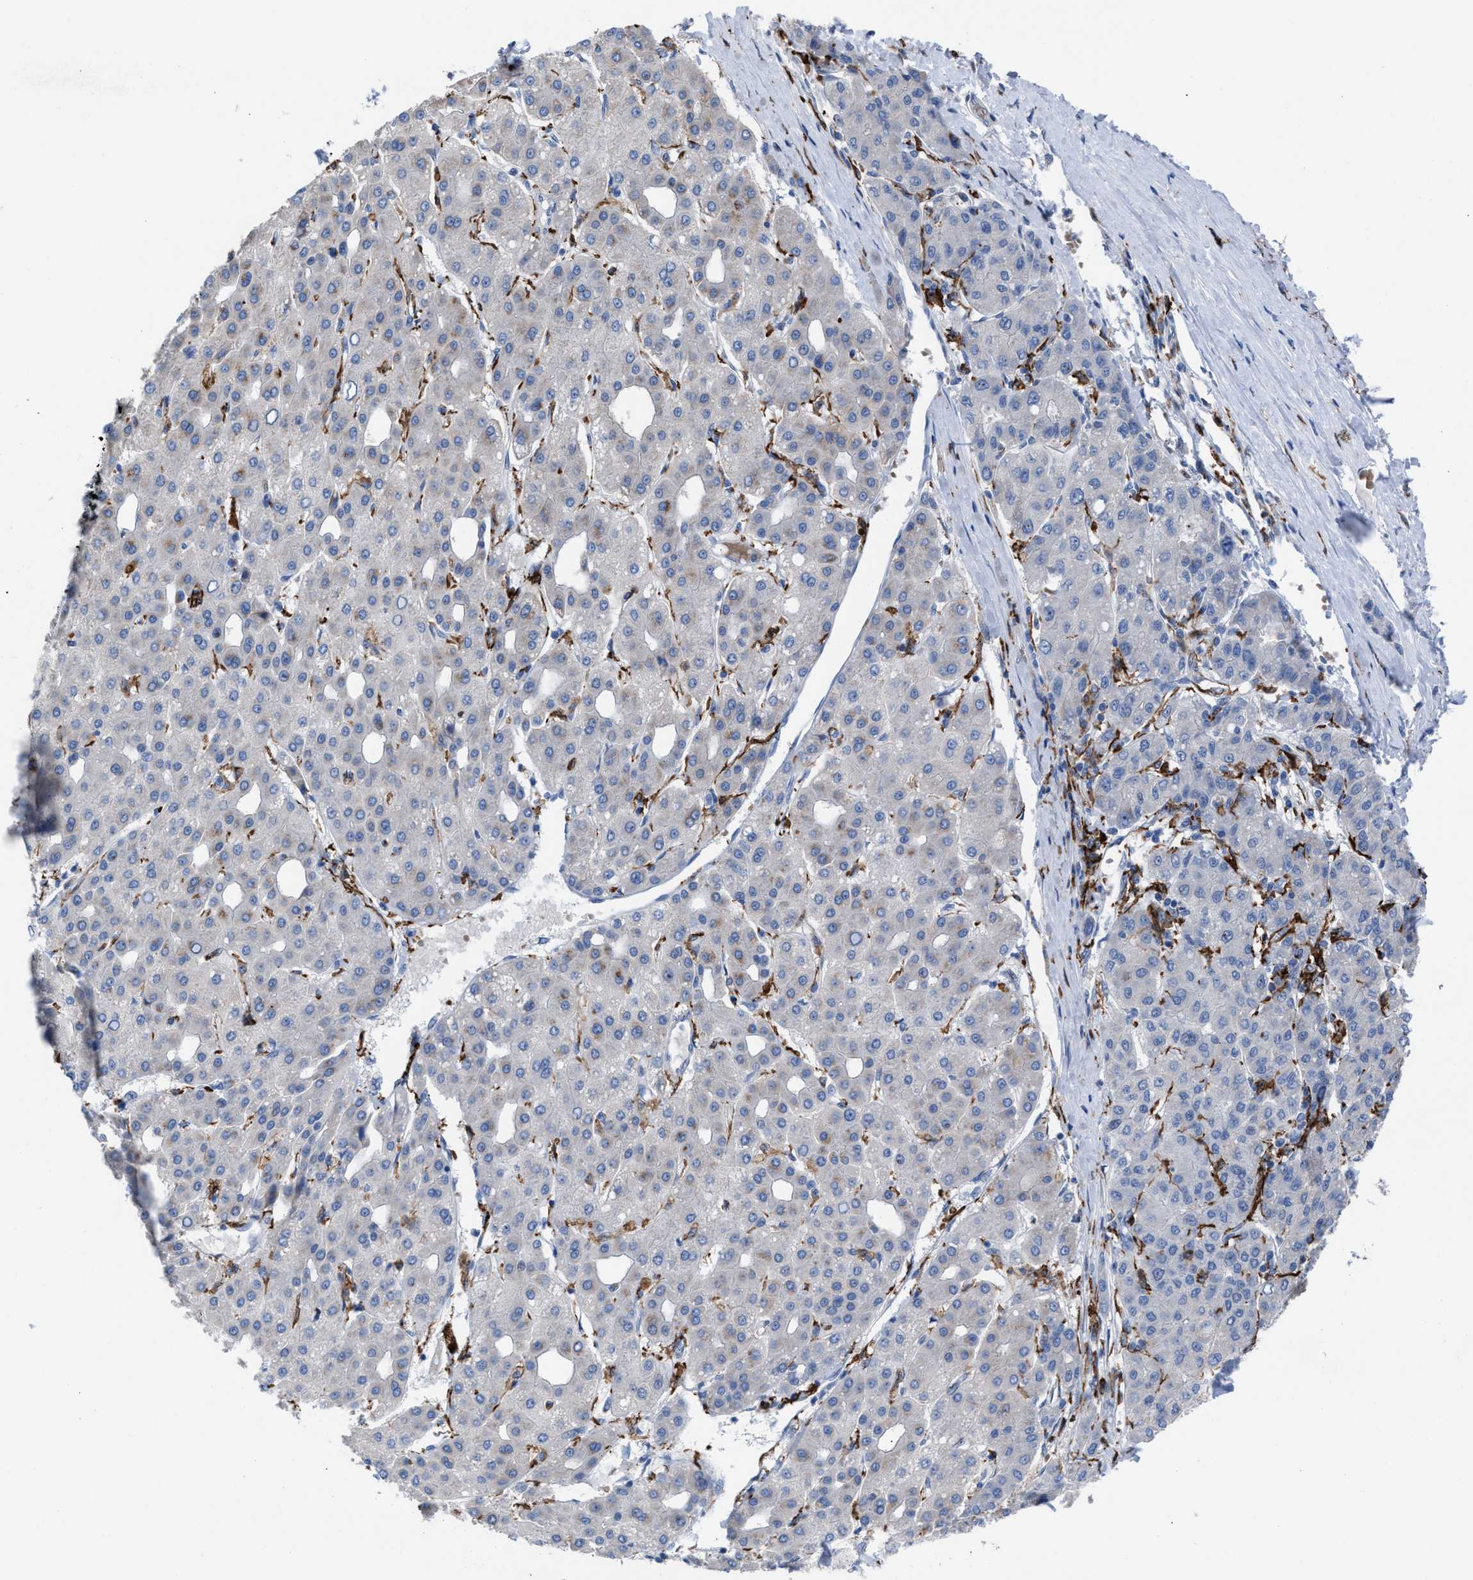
{"staining": {"intensity": "negative", "quantity": "none", "location": "none"}, "tissue": "liver cancer", "cell_type": "Tumor cells", "image_type": "cancer", "snomed": [{"axis": "morphology", "description": "Carcinoma, Hepatocellular, NOS"}, {"axis": "topography", "description": "Liver"}], "caption": "IHC histopathology image of human liver cancer stained for a protein (brown), which reveals no expression in tumor cells.", "gene": "SLC47A1", "patient": {"sex": "male", "age": 65}}